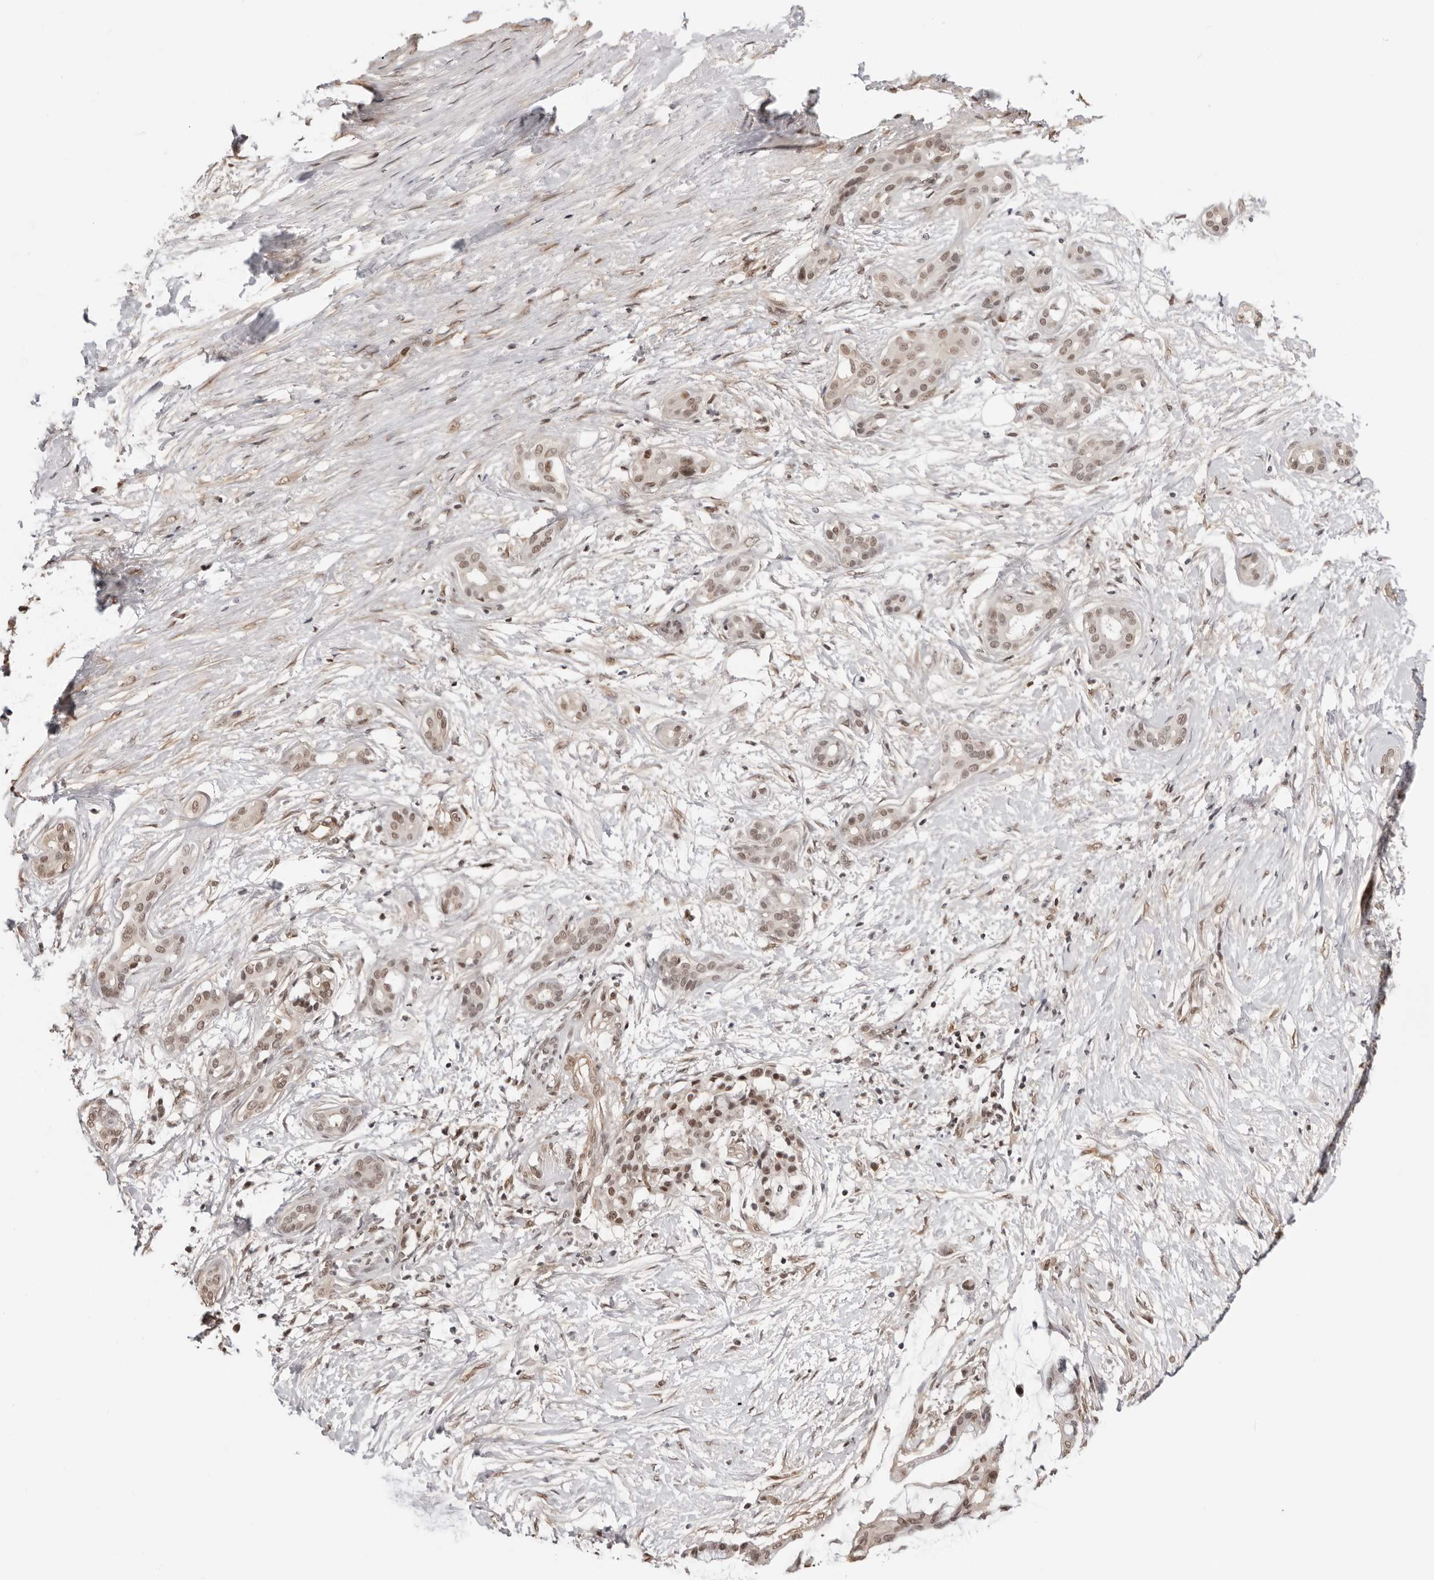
{"staining": {"intensity": "weak", "quantity": ">75%", "location": "nuclear"}, "tissue": "pancreatic cancer", "cell_type": "Tumor cells", "image_type": "cancer", "snomed": [{"axis": "morphology", "description": "Adenocarcinoma, NOS"}, {"axis": "topography", "description": "Pancreas"}], "caption": "Immunohistochemical staining of human pancreatic cancer displays low levels of weak nuclear staining in approximately >75% of tumor cells.", "gene": "SDE2", "patient": {"sex": "male", "age": 41}}